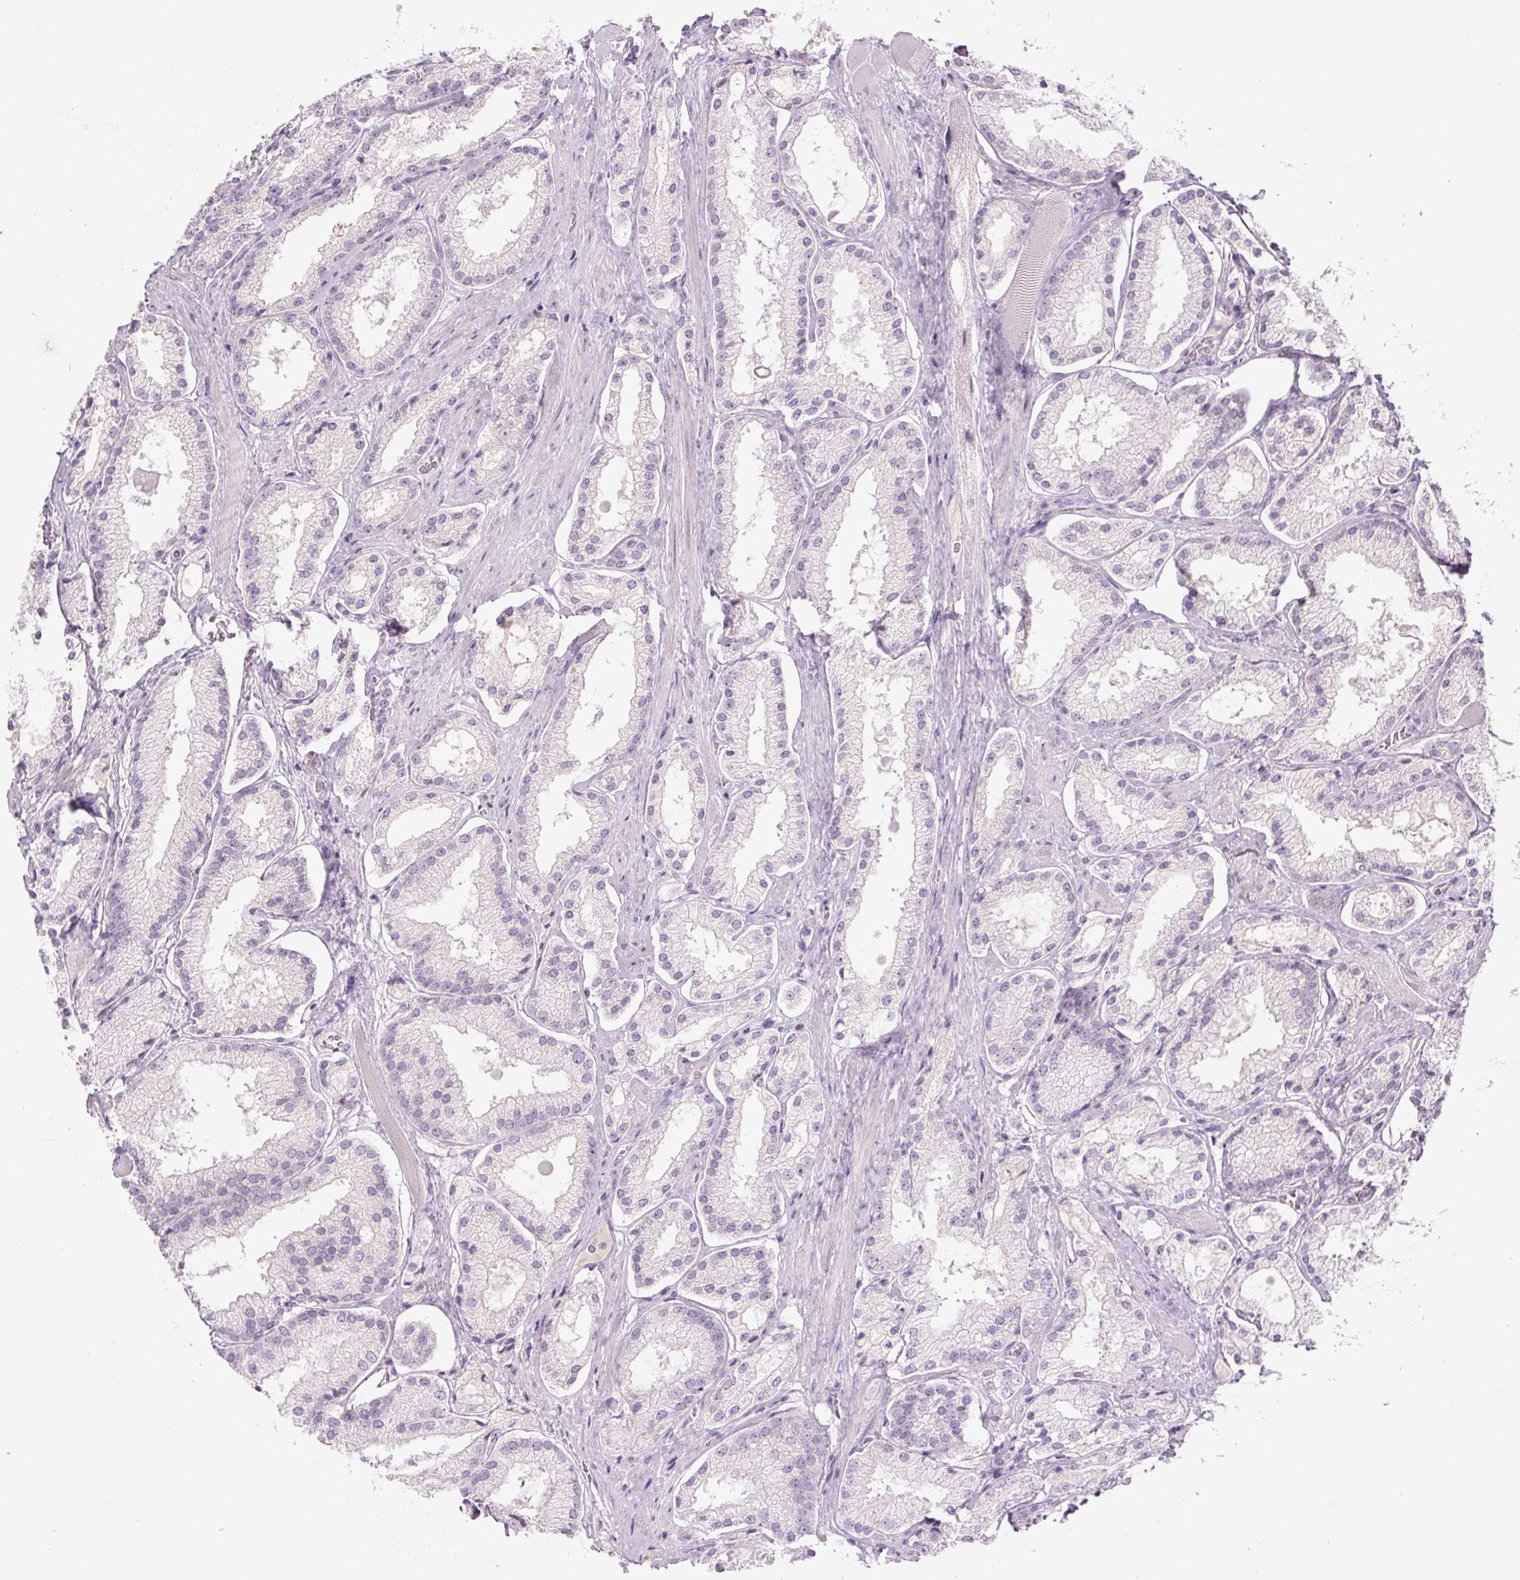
{"staining": {"intensity": "negative", "quantity": "none", "location": "none"}, "tissue": "prostate cancer", "cell_type": "Tumor cells", "image_type": "cancer", "snomed": [{"axis": "morphology", "description": "Adenocarcinoma, High grade"}, {"axis": "topography", "description": "Prostate"}], "caption": "Immunohistochemical staining of human prostate adenocarcinoma (high-grade) shows no significant expression in tumor cells.", "gene": "TMEM100", "patient": {"sex": "male", "age": 68}}